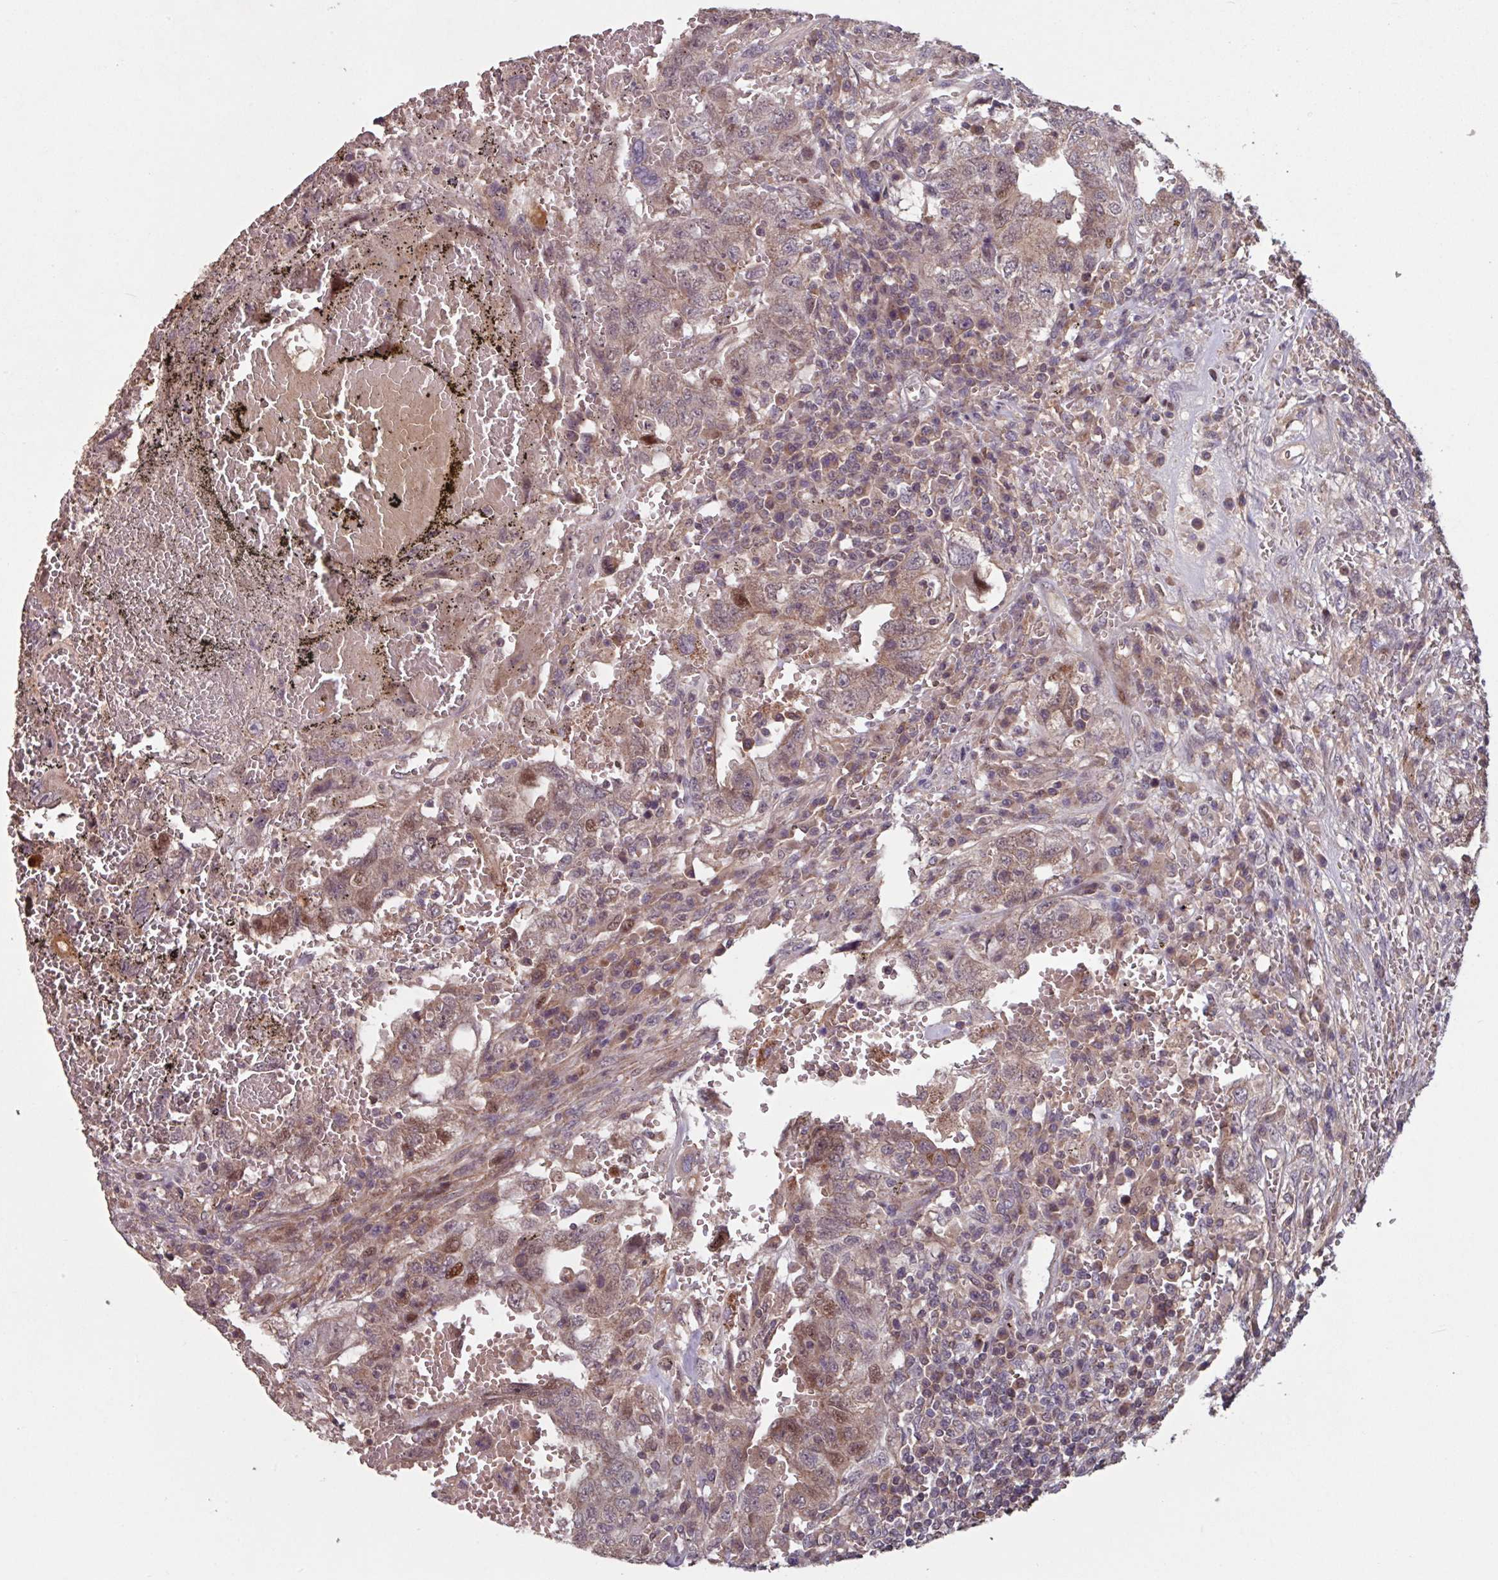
{"staining": {"intensity": "moderate", "quantity": "25%-75%", "location": "cytoplasmic/membranous,nuclear"}, "tissue": "testis cancer", "cell_type": "Tumor cells", "image_type": "cancer", "snomed": [{"axis": "morphology", "description": "Carcinoma, Embryonal, NOS"}, {"axis": "topography", "description": "Testis"}], "caption": "Testis cancer tissue demonstrates moderate cytoplasmic/membranous and nuclear staining in about 25%-75% of tumor cells, visualized by immunohistochemistry.", "gene": "TMEM88", "patient": {"sex": "male", "age": 26}}